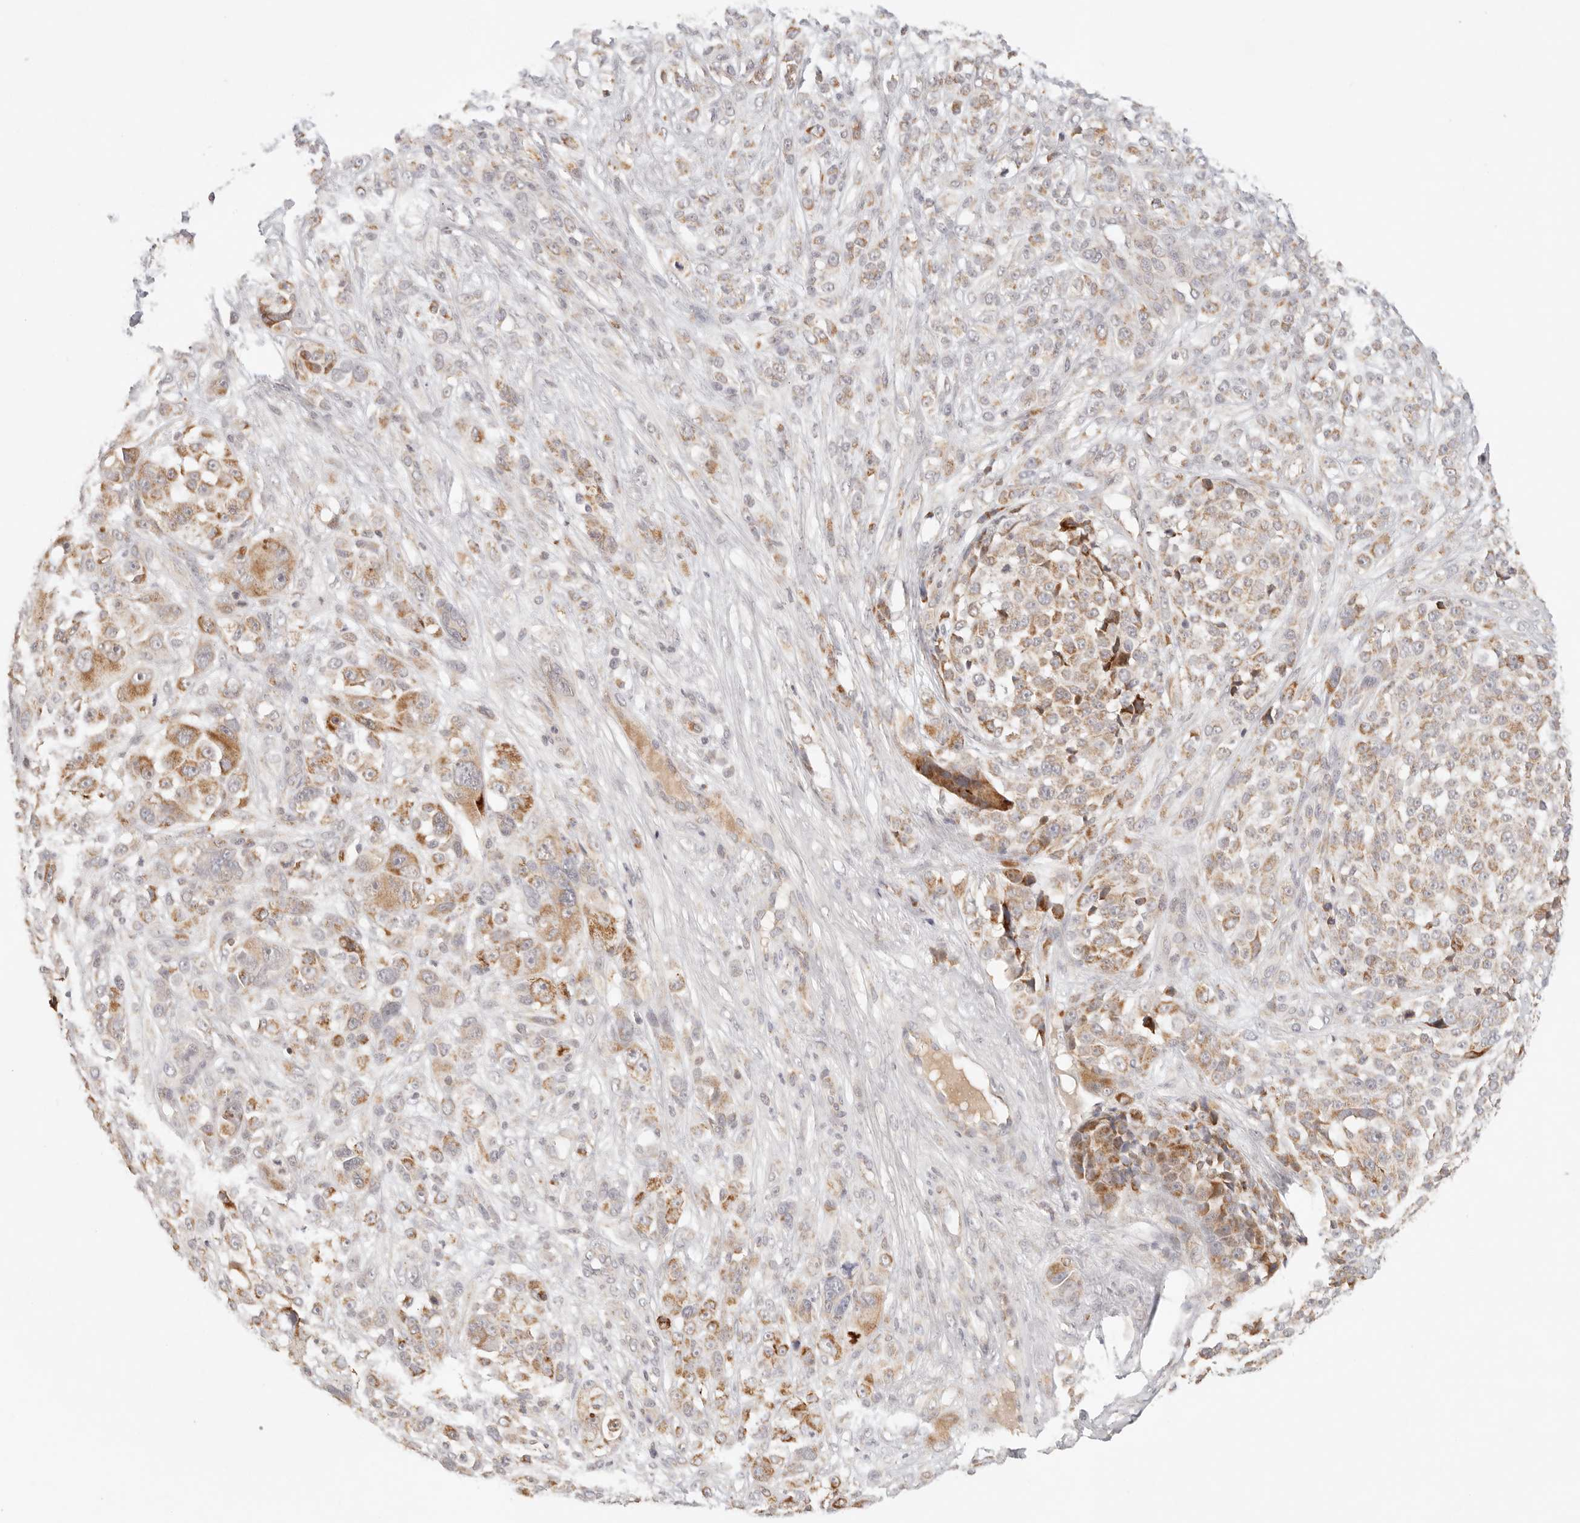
{"staining": {"intensity": "moderate", "quantity": ">75%", "location": "cytoplasmic/membranous"}, "tissue": "melanoma", "cell_type": "Tumor cells", "image_type": "cancer", "snomed": [{"axis": "morphology", "description": "Malignant melanoma, NOS"}, {"axis": "topography", "description": "Skin"}], "caption": "Melanoma stained with a protein marker demonstrates moderate staining in tumor cells.", "gene": "COA6", "patient": {"sex": "female", "age": 55}}